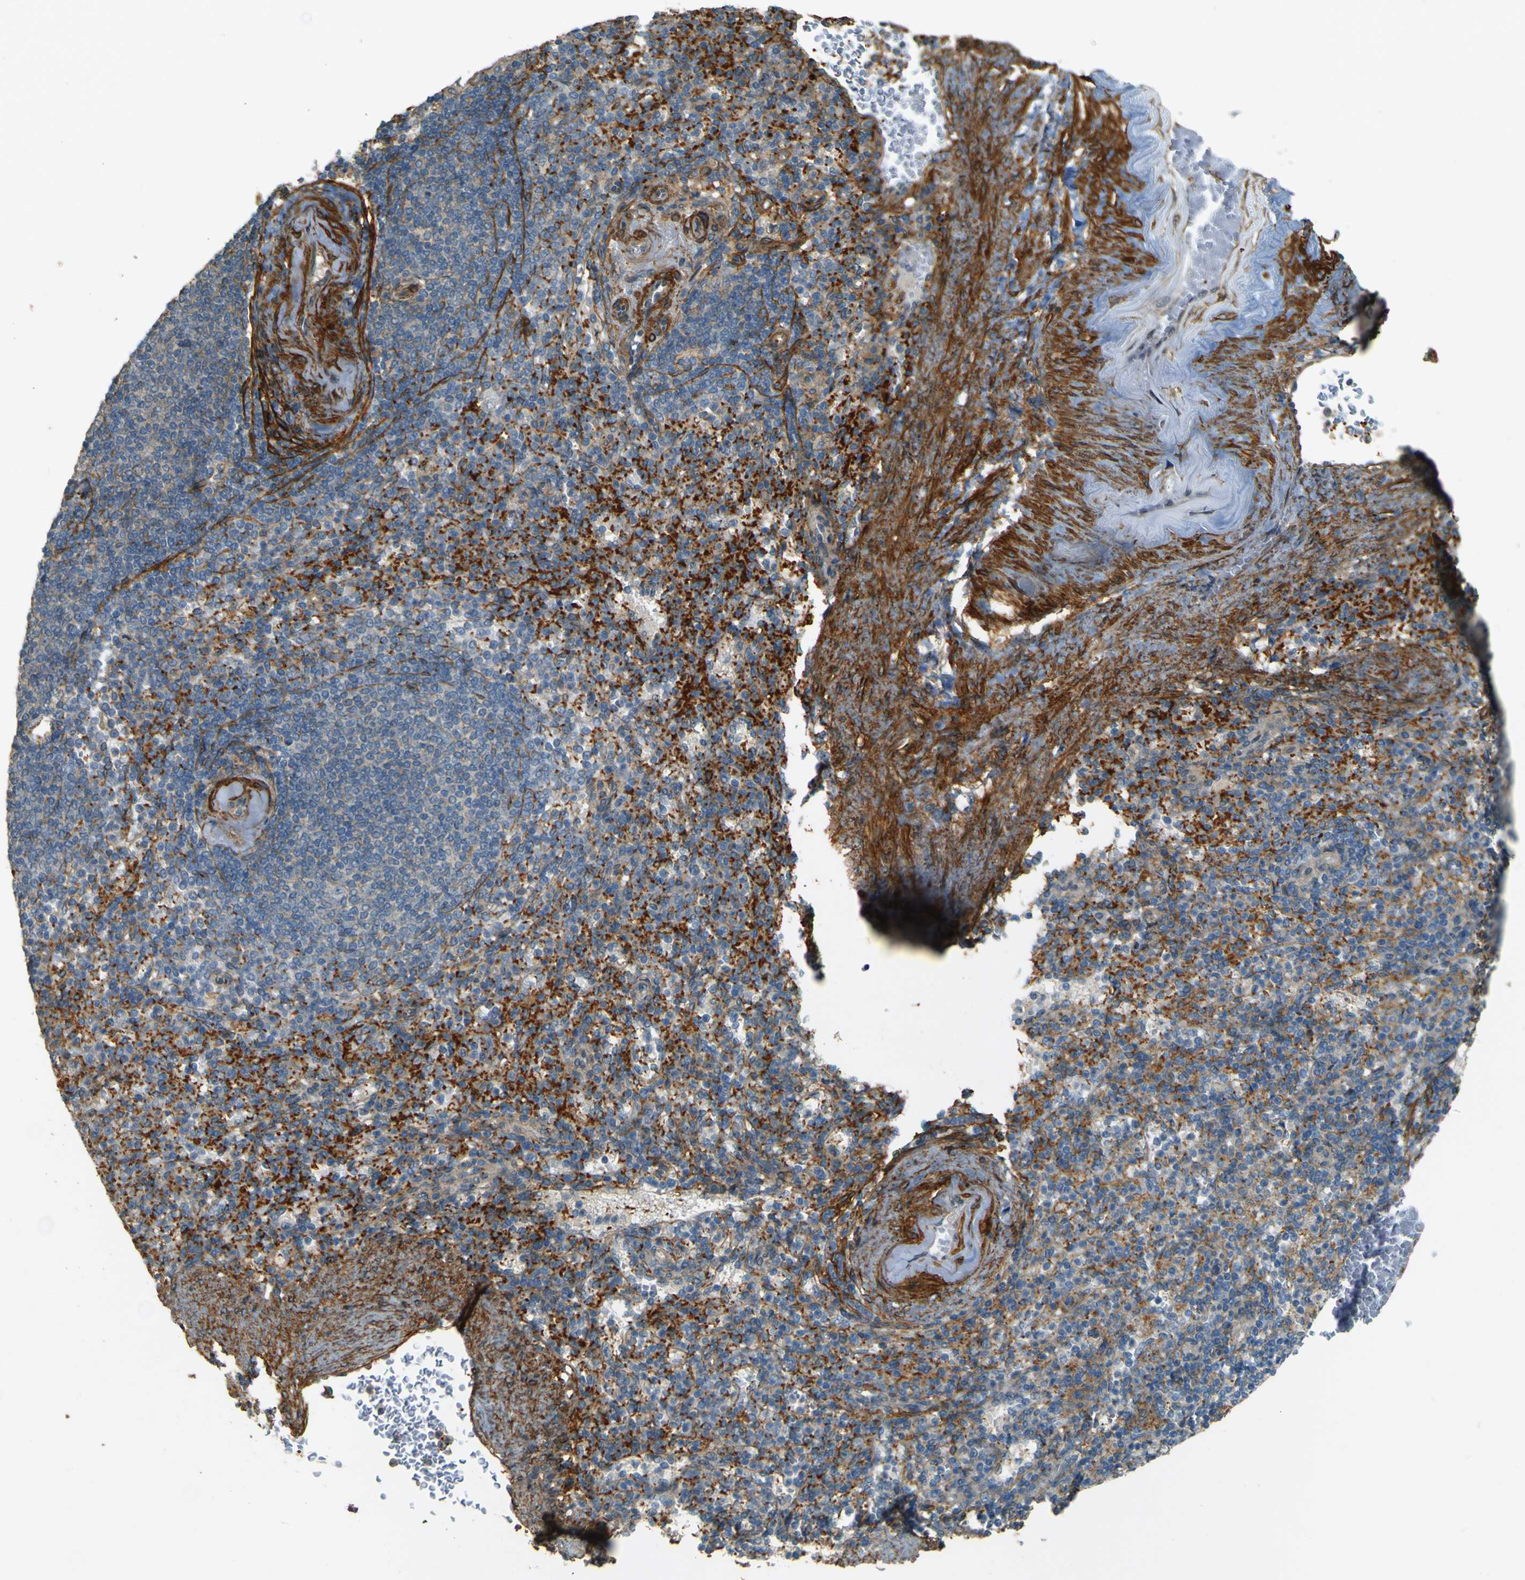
{"staining": {"intensity": "moderate", "quantity": ">75%", "location": "cytoplasmic/membranous"}, "tissue": "spleen", "cell_type": "Cells in red pulp", "image_type": "normal", "snomed": [{"axis": "morphology", "description": "Normal tissue, NOS"}, {"axis": "topography", "description": "Spleen"}], "caption": "Human spleen stained for a protein (brown) shows moderate cytoplasmic/membranous positive expression in approximately >75% of cells in red pulp.", "gene": "NEXN", "patient": {"sex": "female", "age": 74}}